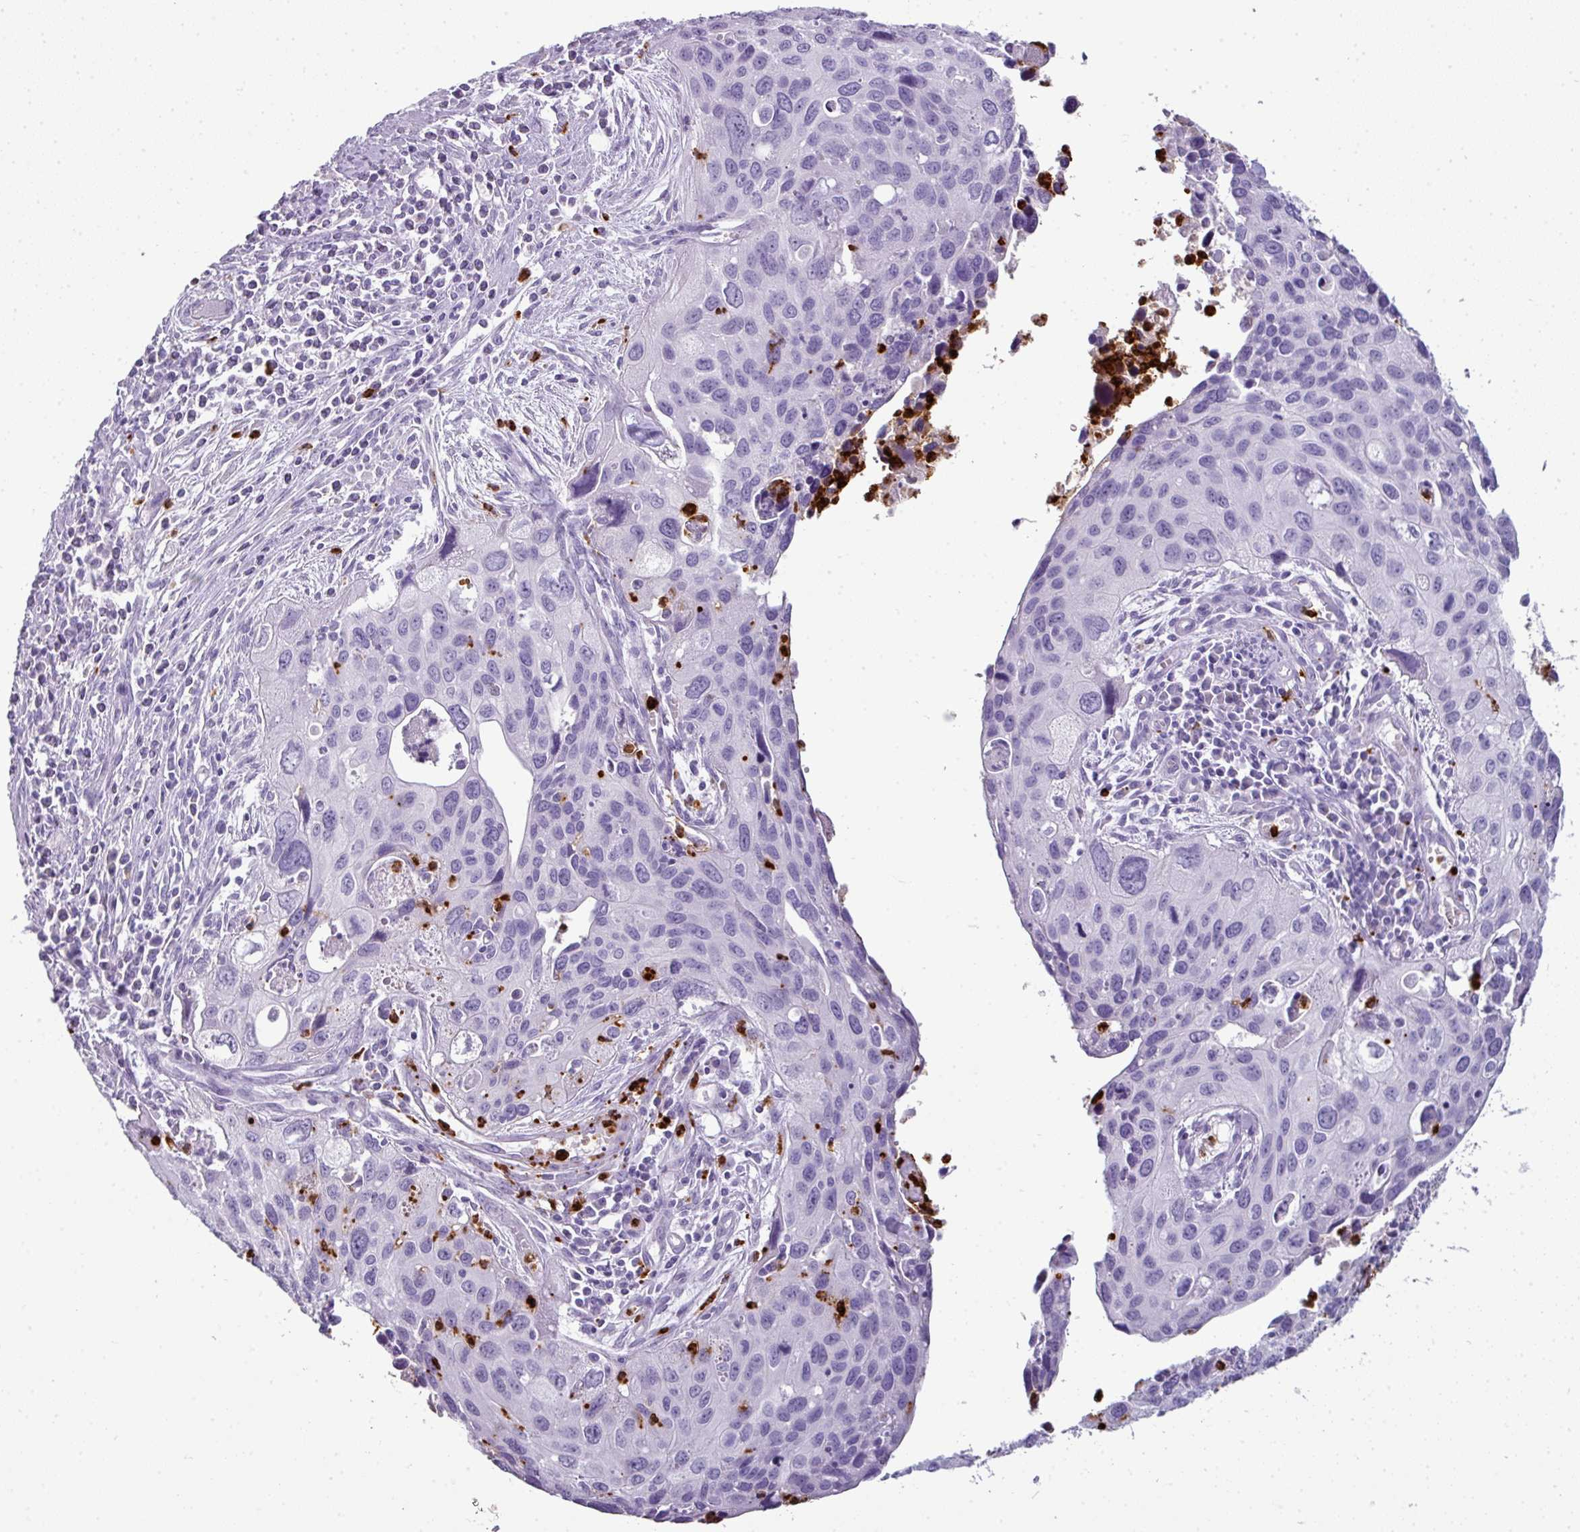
{"staining": {"intensity": "negative", "quantity": "none", "location": "none"}, "tissue": "cervical cancer", "cell_type": "Tumor cells", "image_type": "cancer", "snomed": [{"axis": "morphology", "description": "Squamous cell carcinoma, NOS"}, {"axis": "topography", "description": "Cervix"}], "caption": "Cervical cancer was stained to show a protein in brown. There is no significant staining in tumor cells.", "gene": "CTSG", "patient": {"sex": "female", "age": 55}}